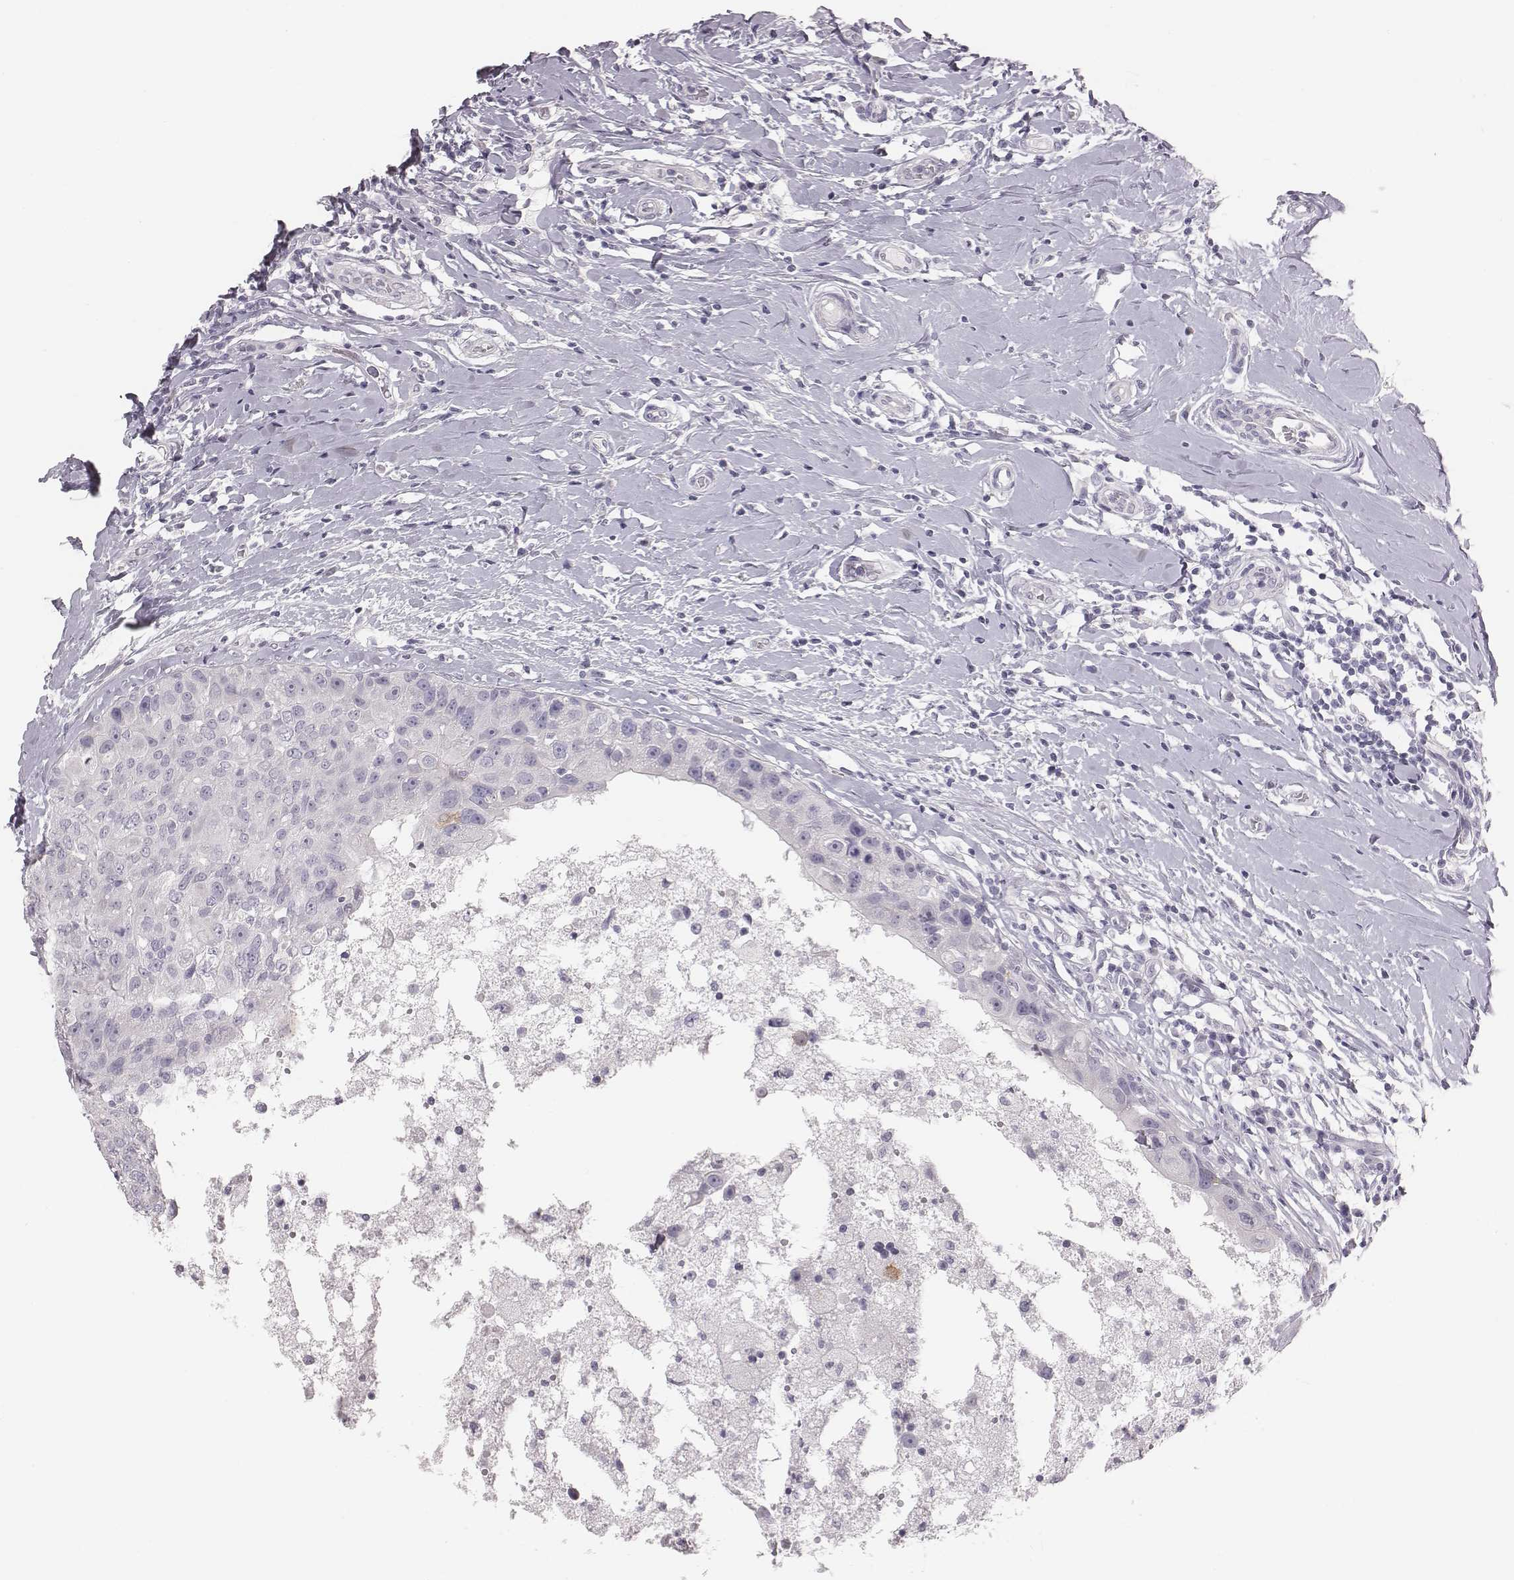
{"staining": {"intensity": "negative", "quantity": "none", "location": "none"}, "tissue": "breast cancer", "cell_type": "Tumor cells", "image_type": "cancer", "snomed": [{"axis": "morphology", "description": "Duct carcinoma"}, {"axis": "topography", "description": "Breast"}], "caption": "Breast cancer (infiltrating ductal carcinoma) was stained to show a protein in brown. There is no significant staining in tumor cells. The staining was performed using DAB to visualize the protein expression in brown, while the nuclei were stained in blue with hematoxylin (Magnification: 20x).", "gene": "C6orf58", "patient": {"sex": "female", "age": 27}}